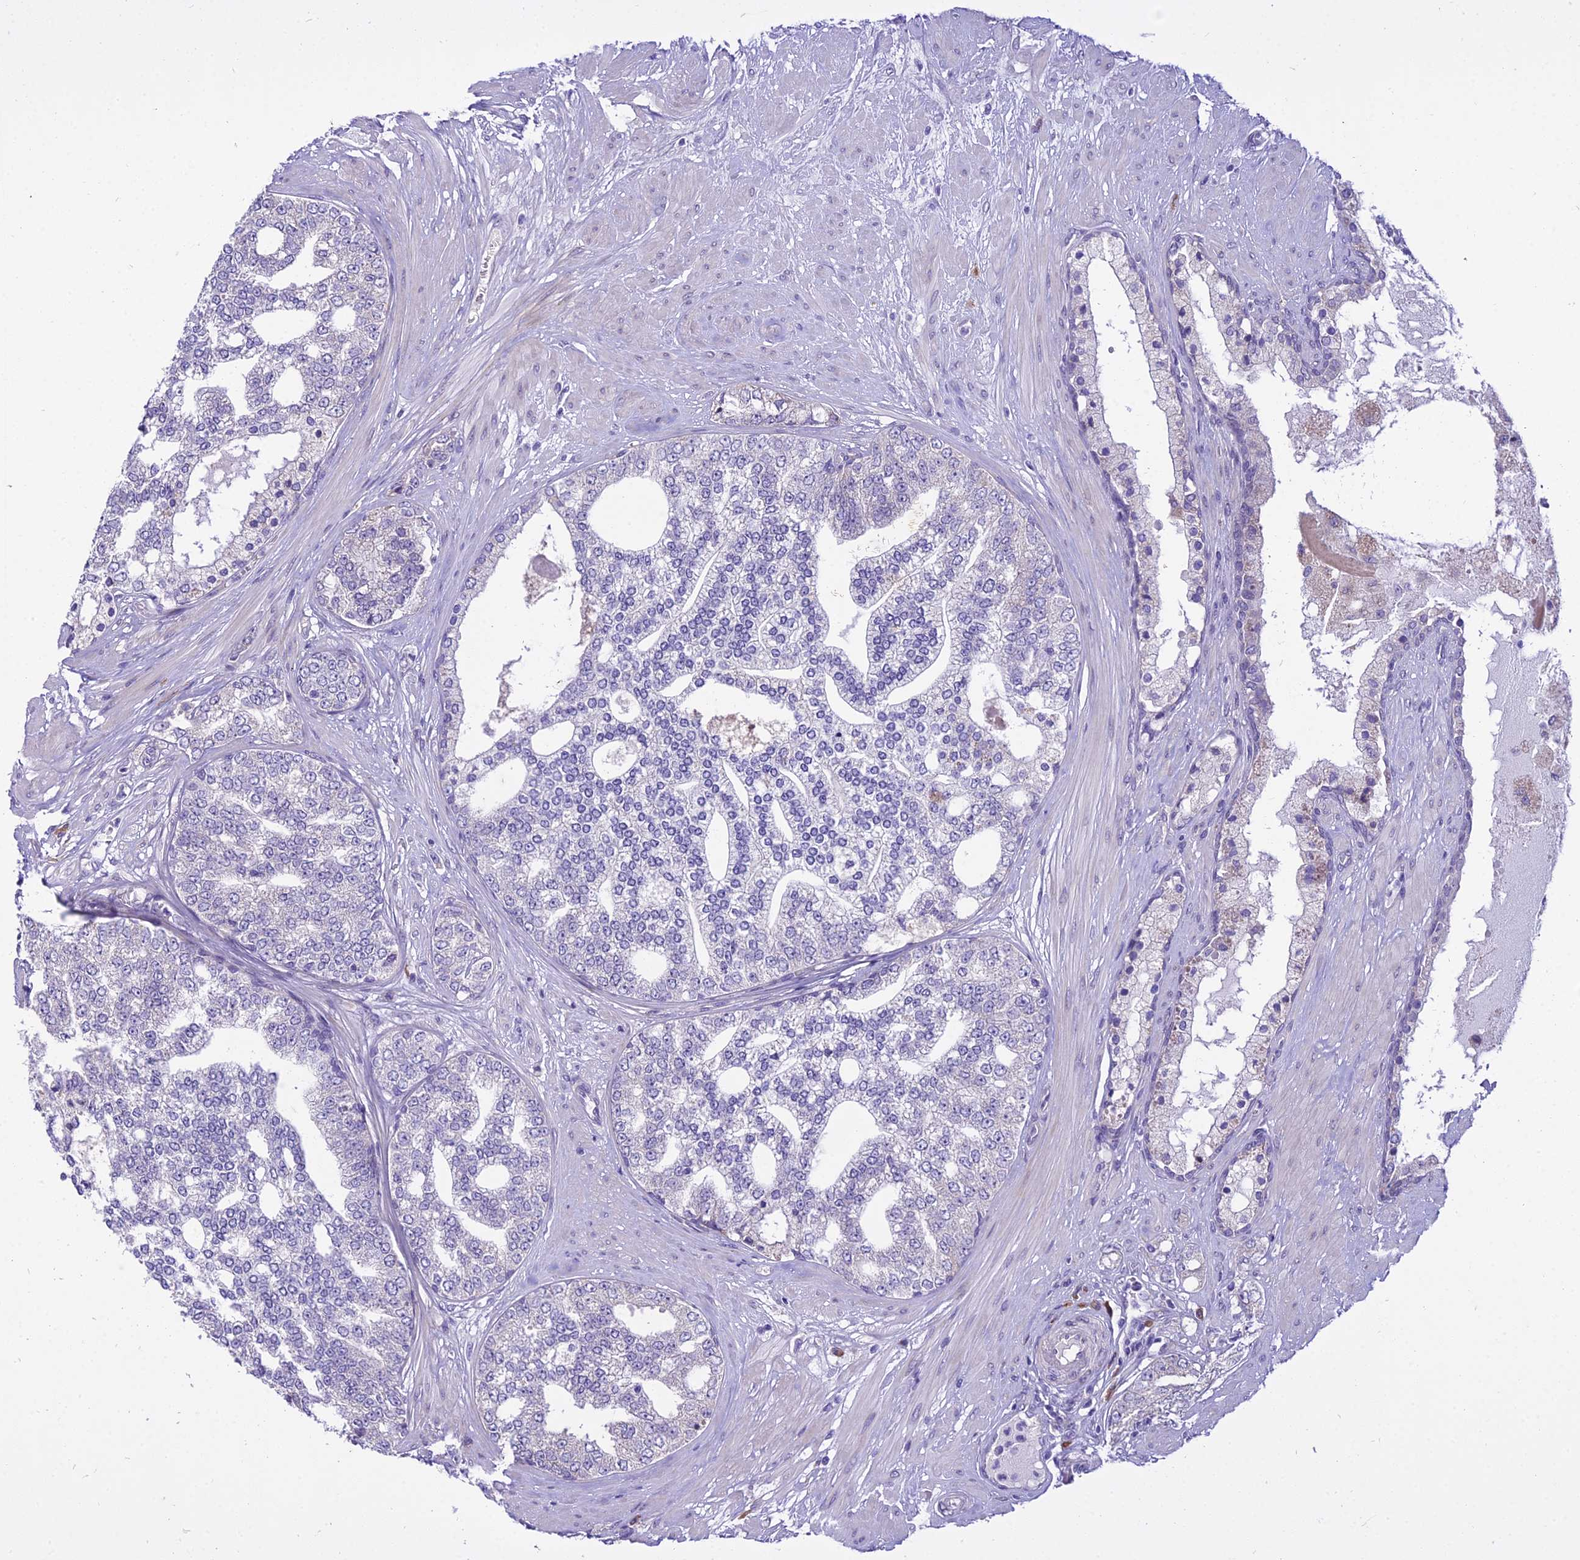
{"staining": {"intensity": "negative", "quantity": "none", "location": "none"}, "tissue": "prostate cancer", "cell_type": "Tumor cells", "image_type": "cancer", "snomed": [{"axis": "morphology", "description": "Adenocarcinoma, High grade"}, {"axis": "topography", "description": "Prostate"}], "caption": "The immunohistochemistry (IHC) image has no significant positivity in tumor cells of adenocarcinoma (high-grade) (prostate) tissue.", "gene": "NEURL2", "patient": {"sex": "male", "age": 64}}